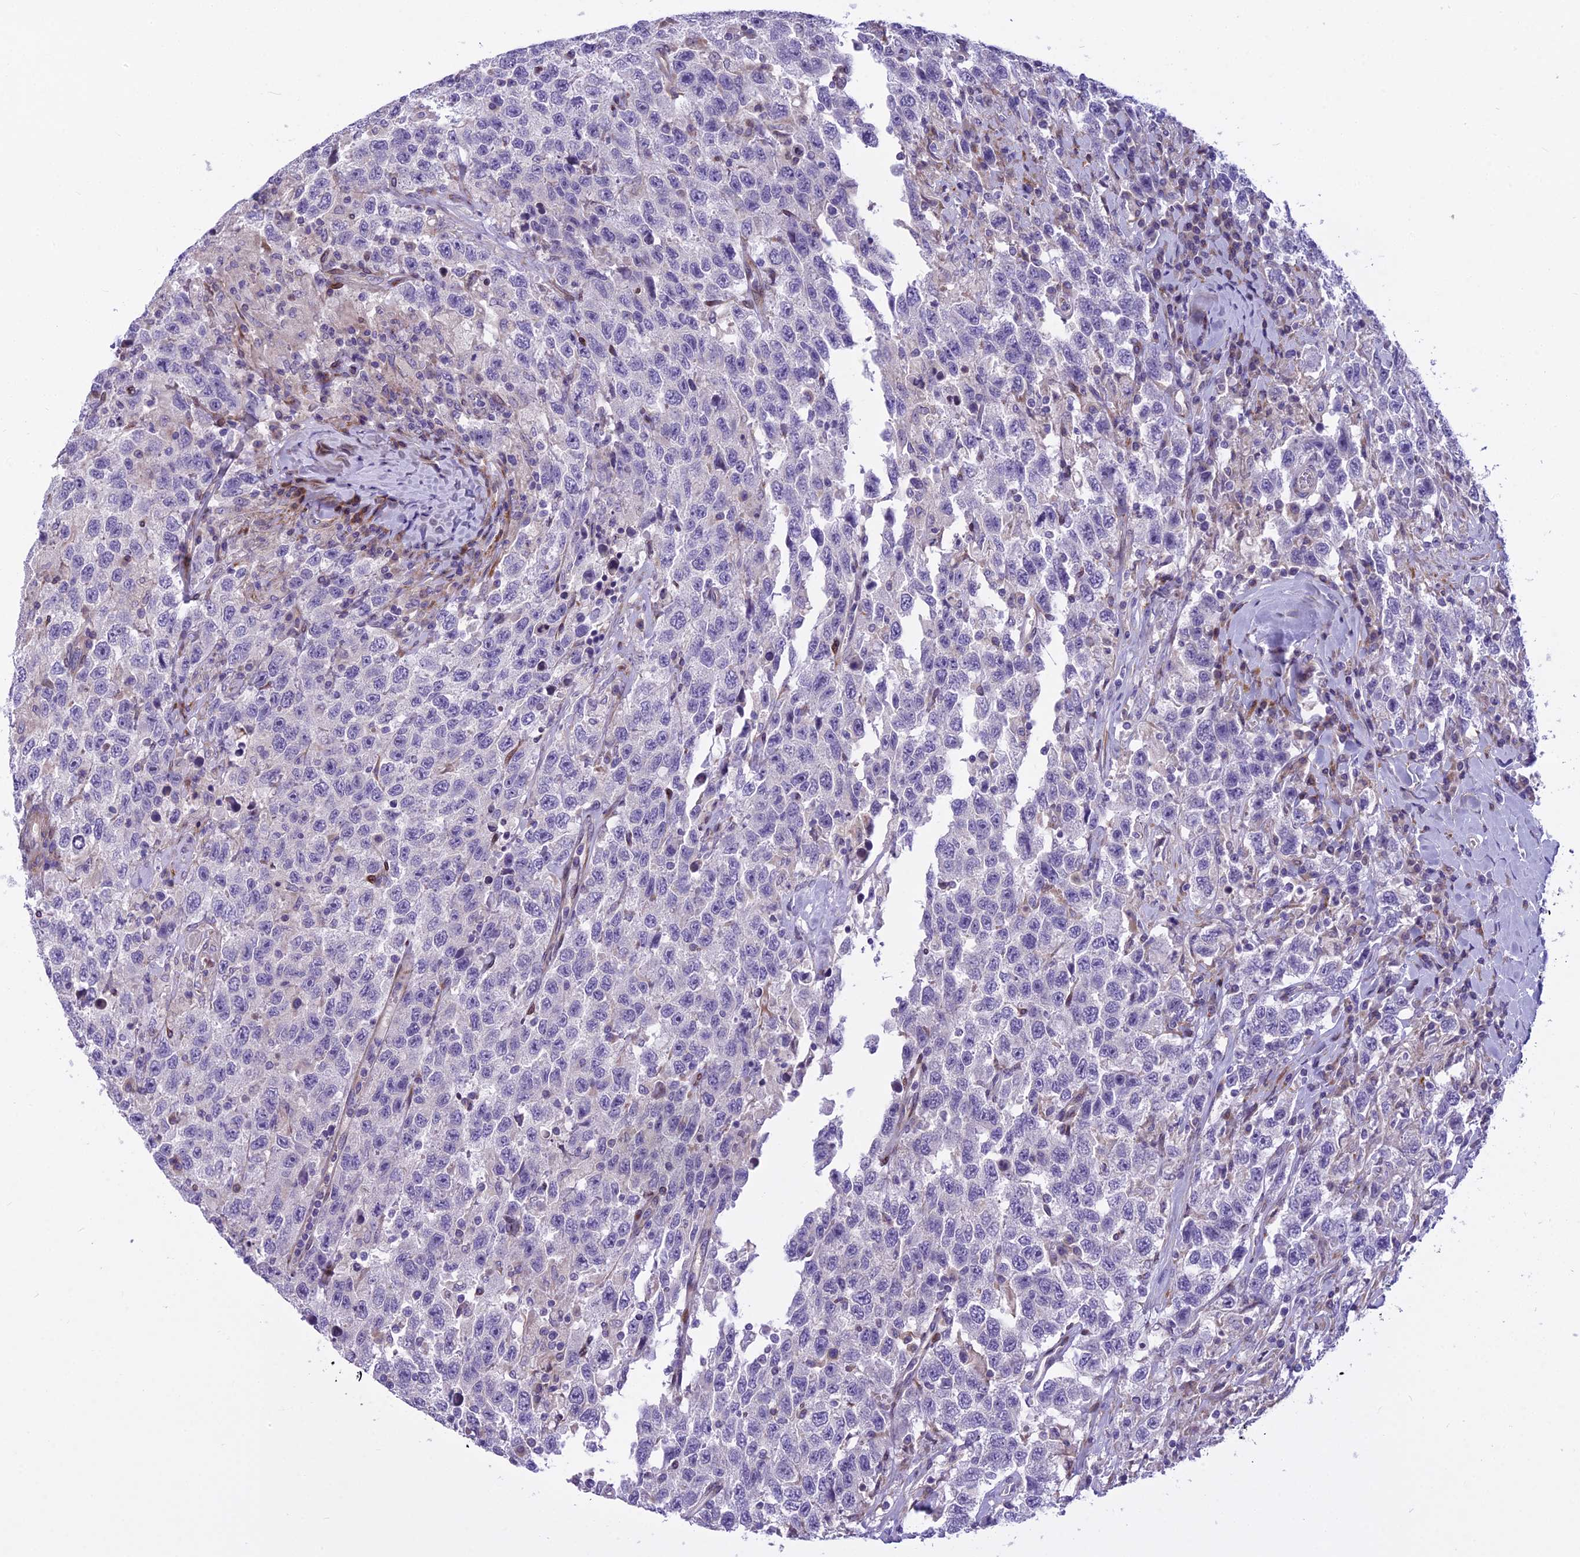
{"staining": {"intensity": "negative", "quantity": "none", "location": "none"}, "tissue": "testis cancer", "cell_type": "Tumor cells", "image_type": "cancer", "snomed": [{"axis": "morphology", "description": "Seminoma, NOS"}, {"axis": "topography", "description": "Testis"}], "caption": "Histopathology image shows no protein expression in tumor cells of testis seminoma tissue.", "gene": "PCDHB14", "patient": {"sex": "male", "age": 65}}